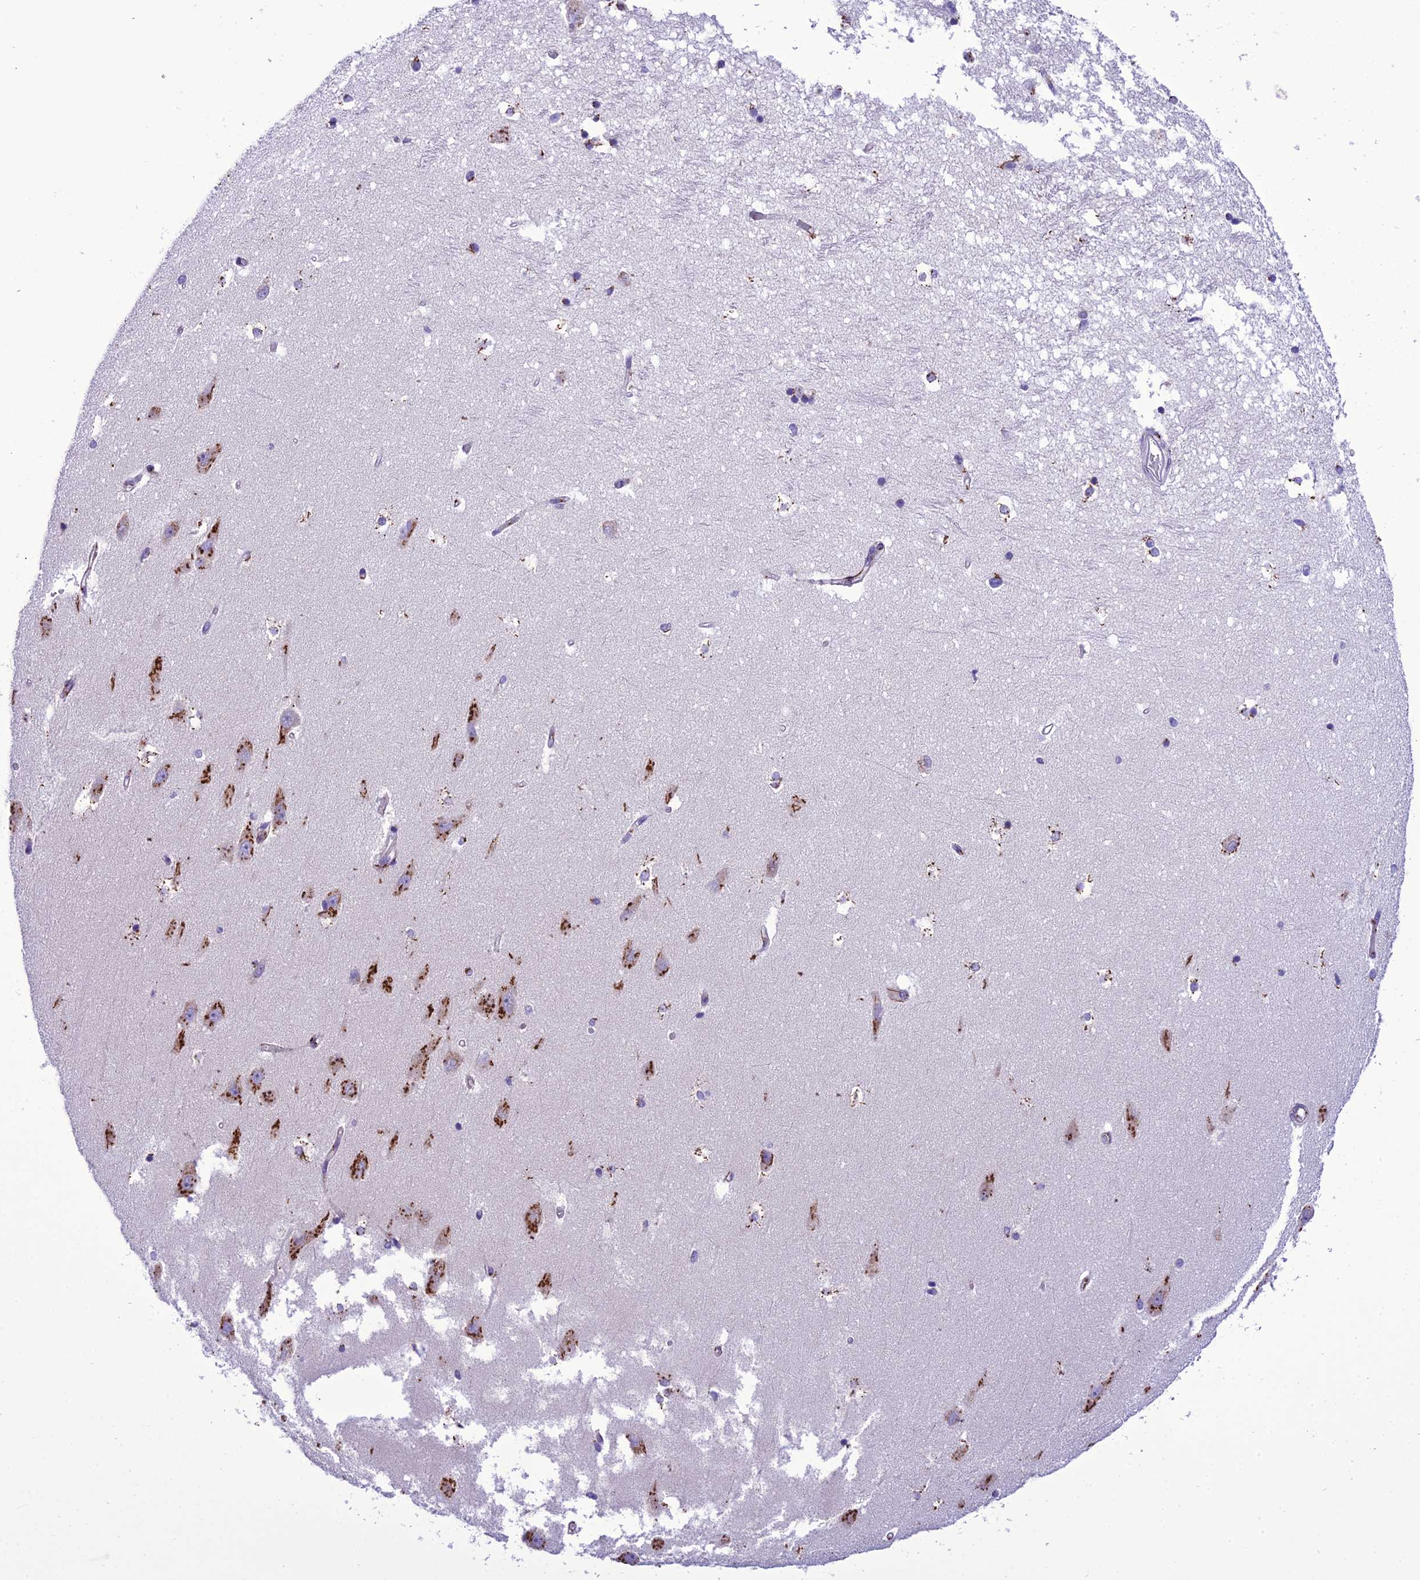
{"staining": {"intensity": "strong", "quantity": "<25%", "location": "cytoplasmic/membranous"}, "tissue": "hippocampus", "cell_type": "Glial cells", "image_type": "normal", "snomed": [{"axis": "morphology", "description": "Normal tissue, NOS"}, {"axis": "topography", "description": "Hippocampus"}], "caption": "Human hippocampus stained for a protein (brown) displays strong cytoplasmic/membranous positive expression in approximately <25% of glial cells.", "gene": "GOLM2", "patient": {"sex": "male", "age": 45}}